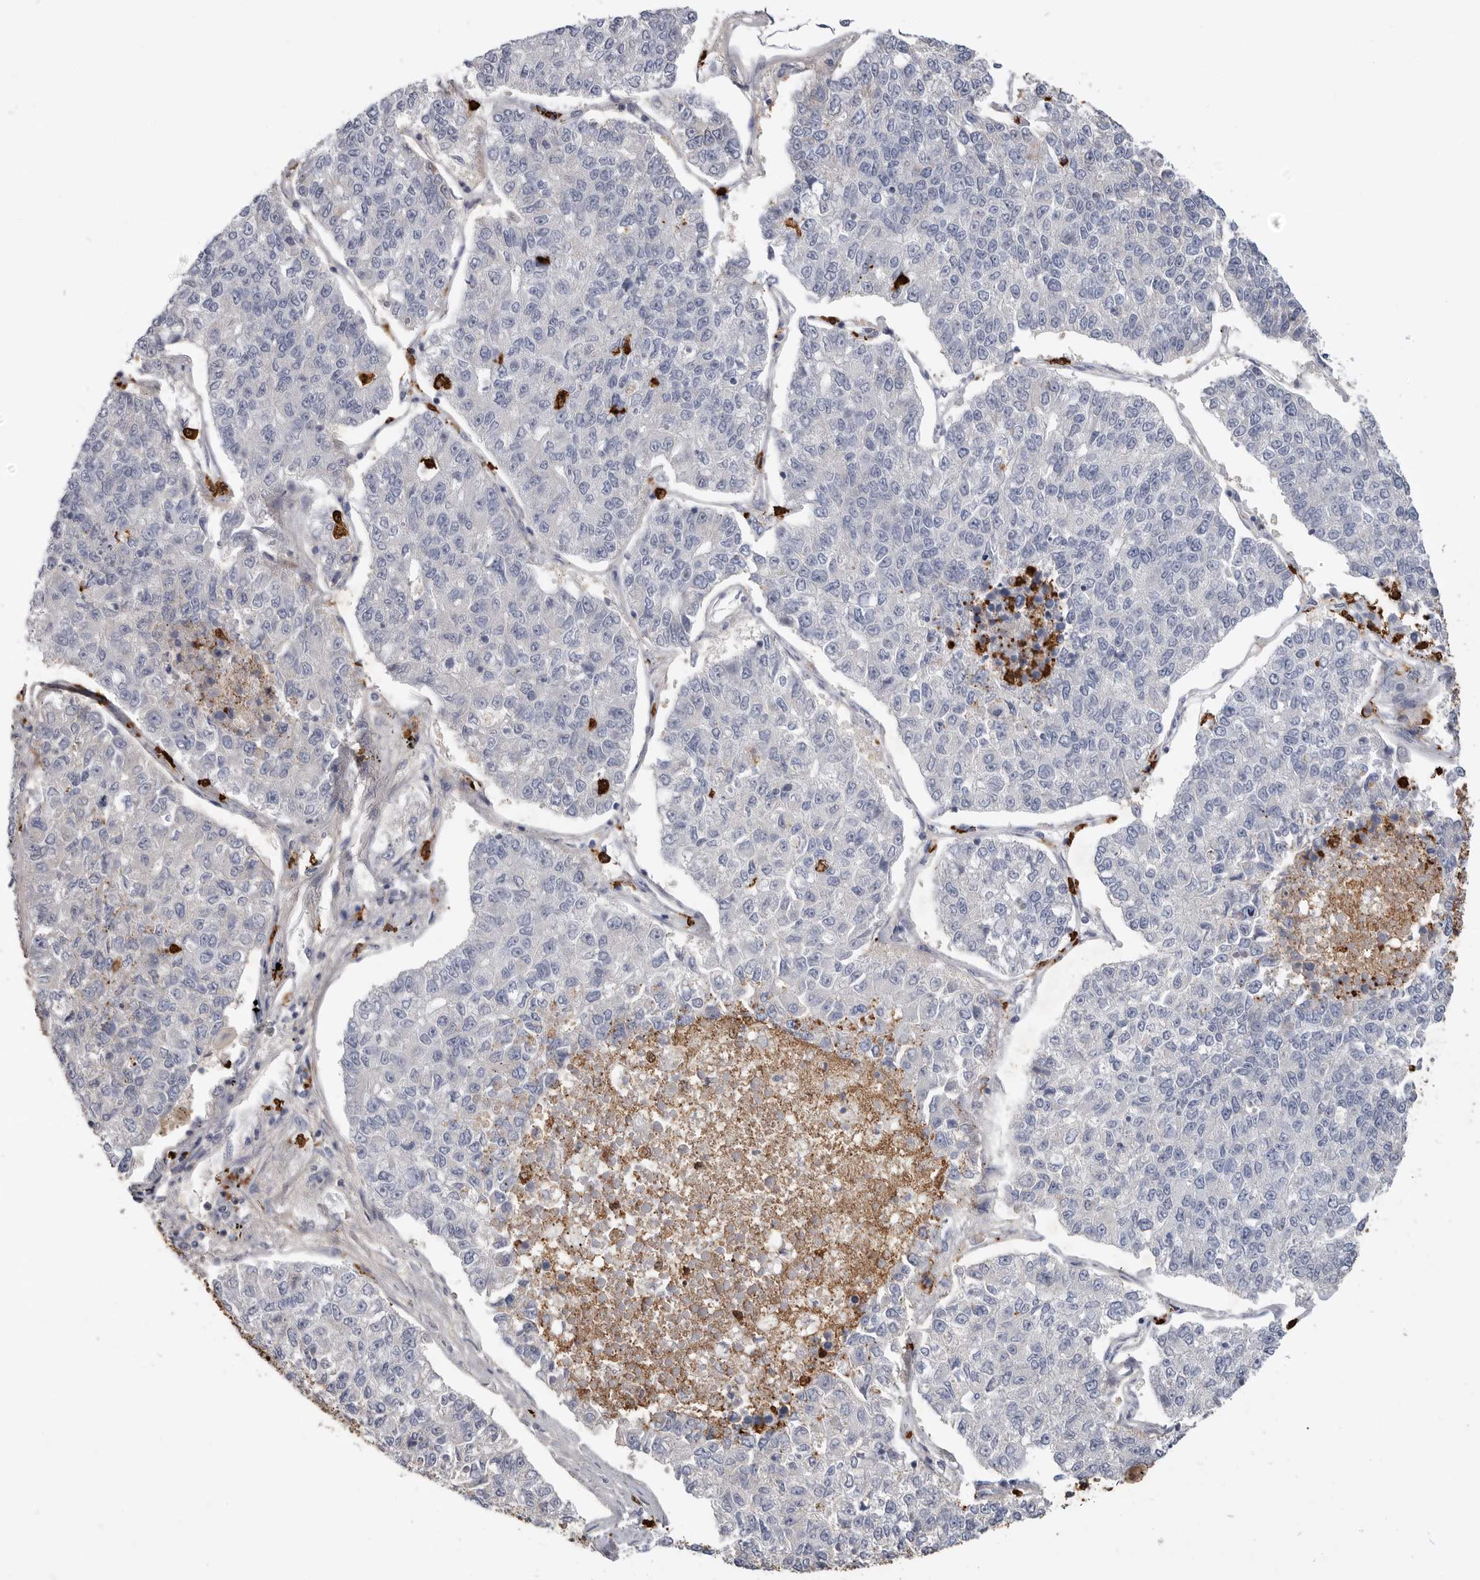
{"staining": {"intensity": "negative", "quantity": "none", "location": "none"}, "tissue": "lung cancer", "cell_type": "Tumor cells", "image_type": "cancer", "snomed": [{"axis": "morphology", "description": "Adenocarcinoma, NOS"}, {"axis": "topography", "description": "Lung"}], "caption": "IHC of human lung cancer demonstrates no staining in tumor cells. (DAB immunohistochemistry with hematoxylin counter stain).", "gene": "CYB561D1", "patient": {"sex": "male", "age": 49}}